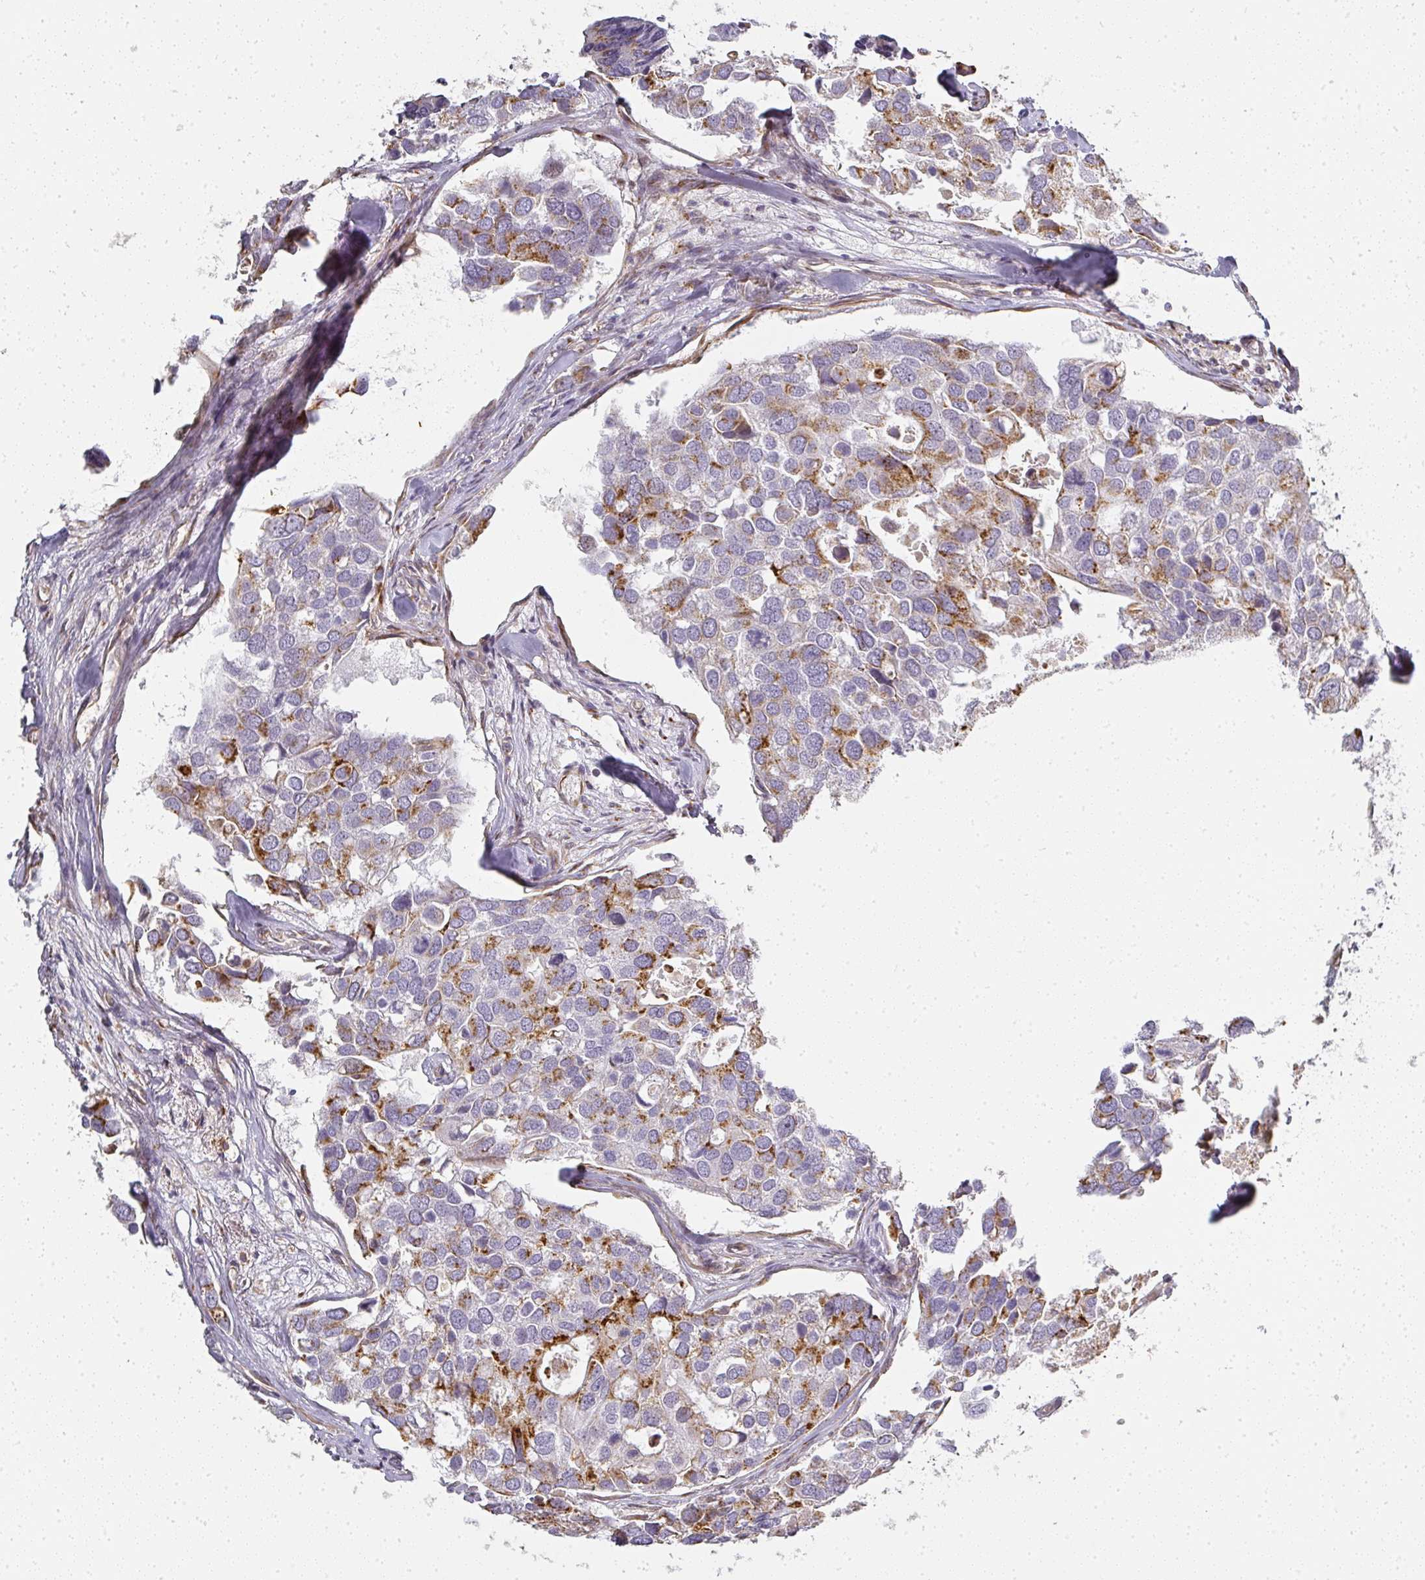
{"staining": {"intensity": "moderate", "quantity": "25%-75%", "location": "cytoplasmic/membranous"}, "tissue": "breast cancer", "cell_type": "Tumor cells", "image_type": "cancer", "snomed": [{"axis": "morphology", "description": "Duct carcinoma"}, {"axis": "topography", "description": "Breast"}], "caption": "Tumor cells exhibit medium levels of moderate cytoplasmic/membranous expression in about 25%-75% of cells in human breast cancer.", "gene": "ATP8B2", "patient": {"sex": "female", "age": 83}}